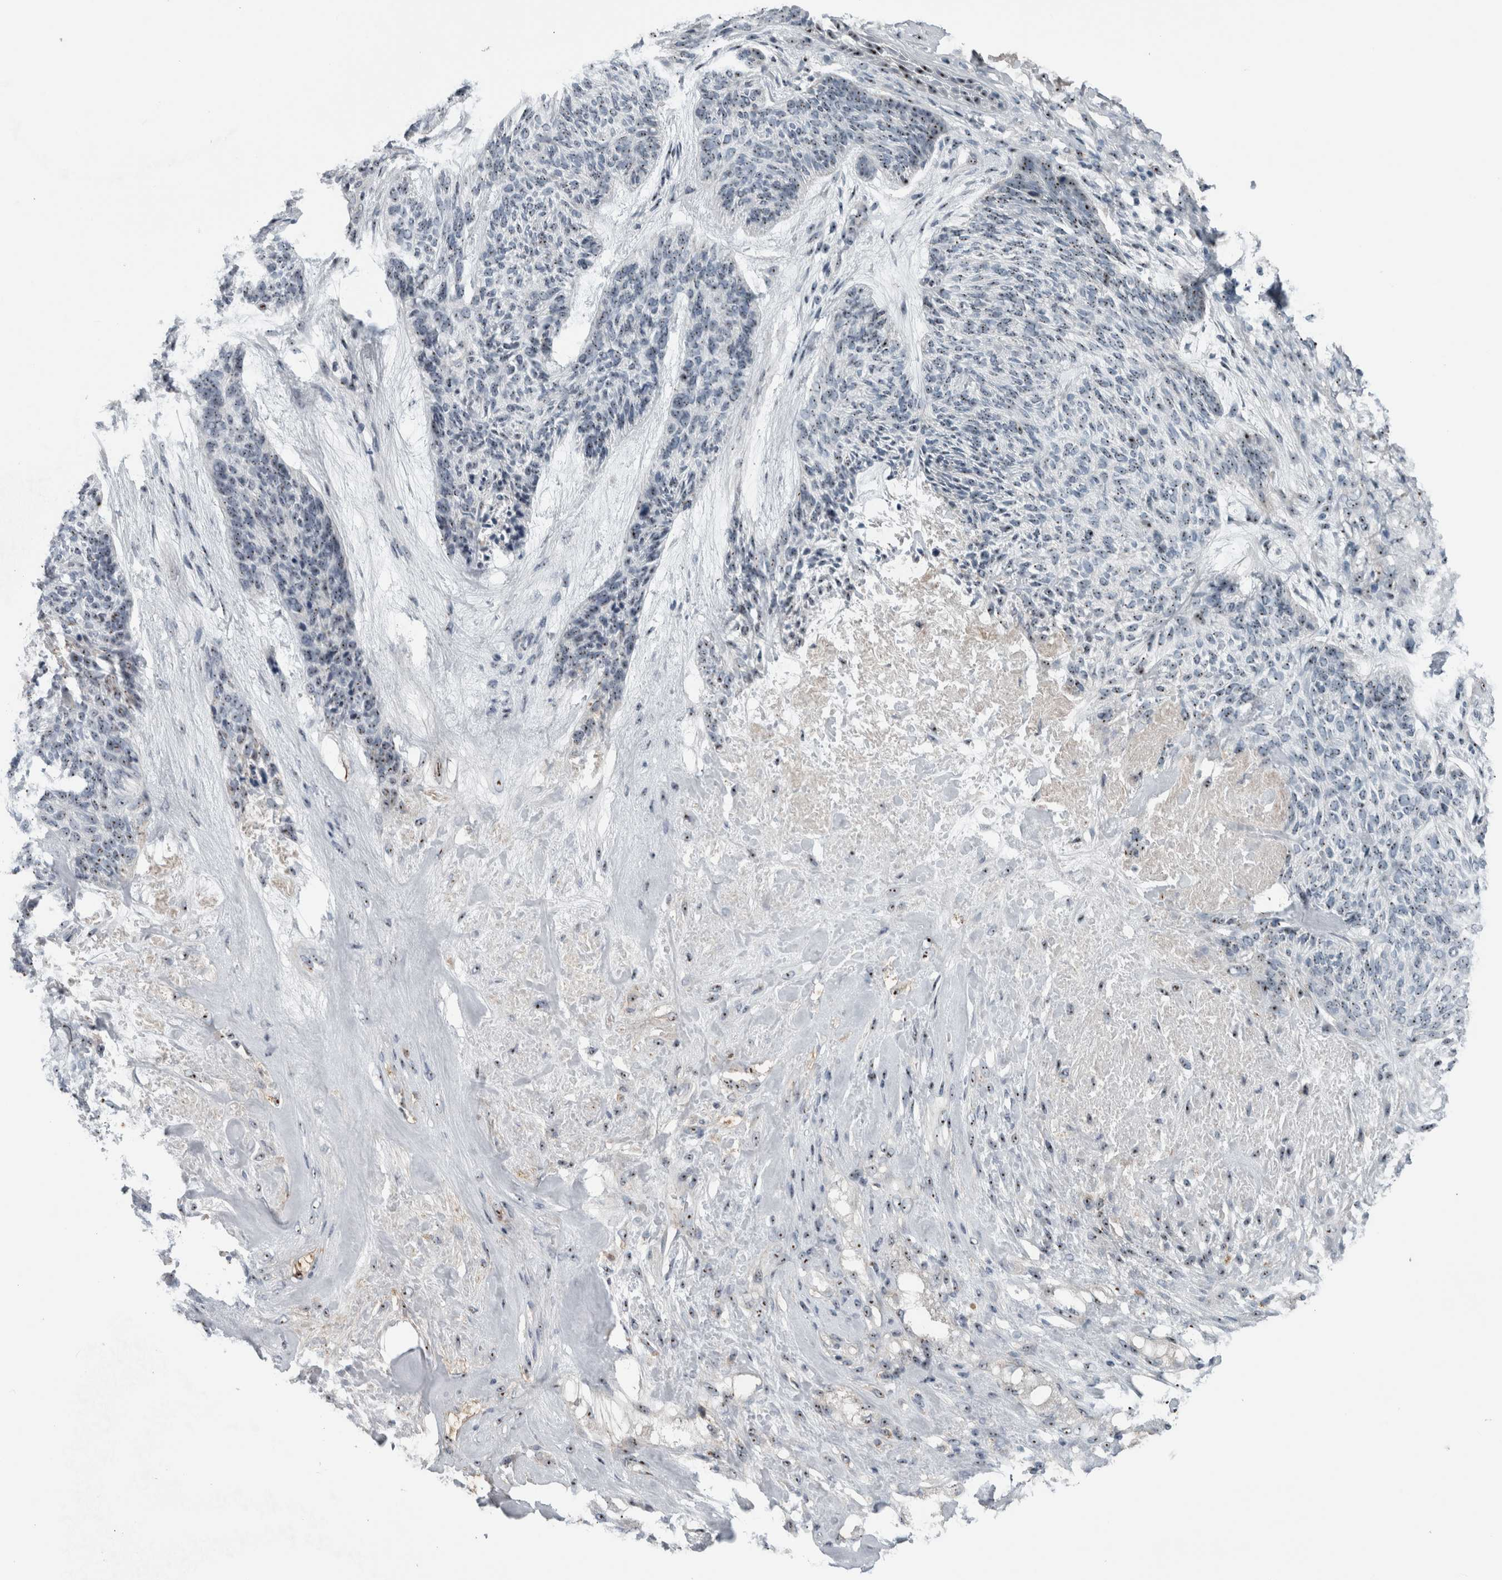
{"staining": {"intensity": "weak", "quantity": "25%-75%", "location": "nuclear"}, "tissue": "skin cancer", "cell_type": "Tumor cells", "image_type": "cancer", "snomed": [{"axis": "morphology", "description": "Basal cell carcinoma"}, {"axis": "topography", "description": "Skin"}], "caption": "Immunohistochemical staining of human skin cancer reveals low levels of weak nuclear expression in approximately 25%-75% of tumor cells.", "gene": "UTP6", "patient": {"sex": "male", "age": 55}}